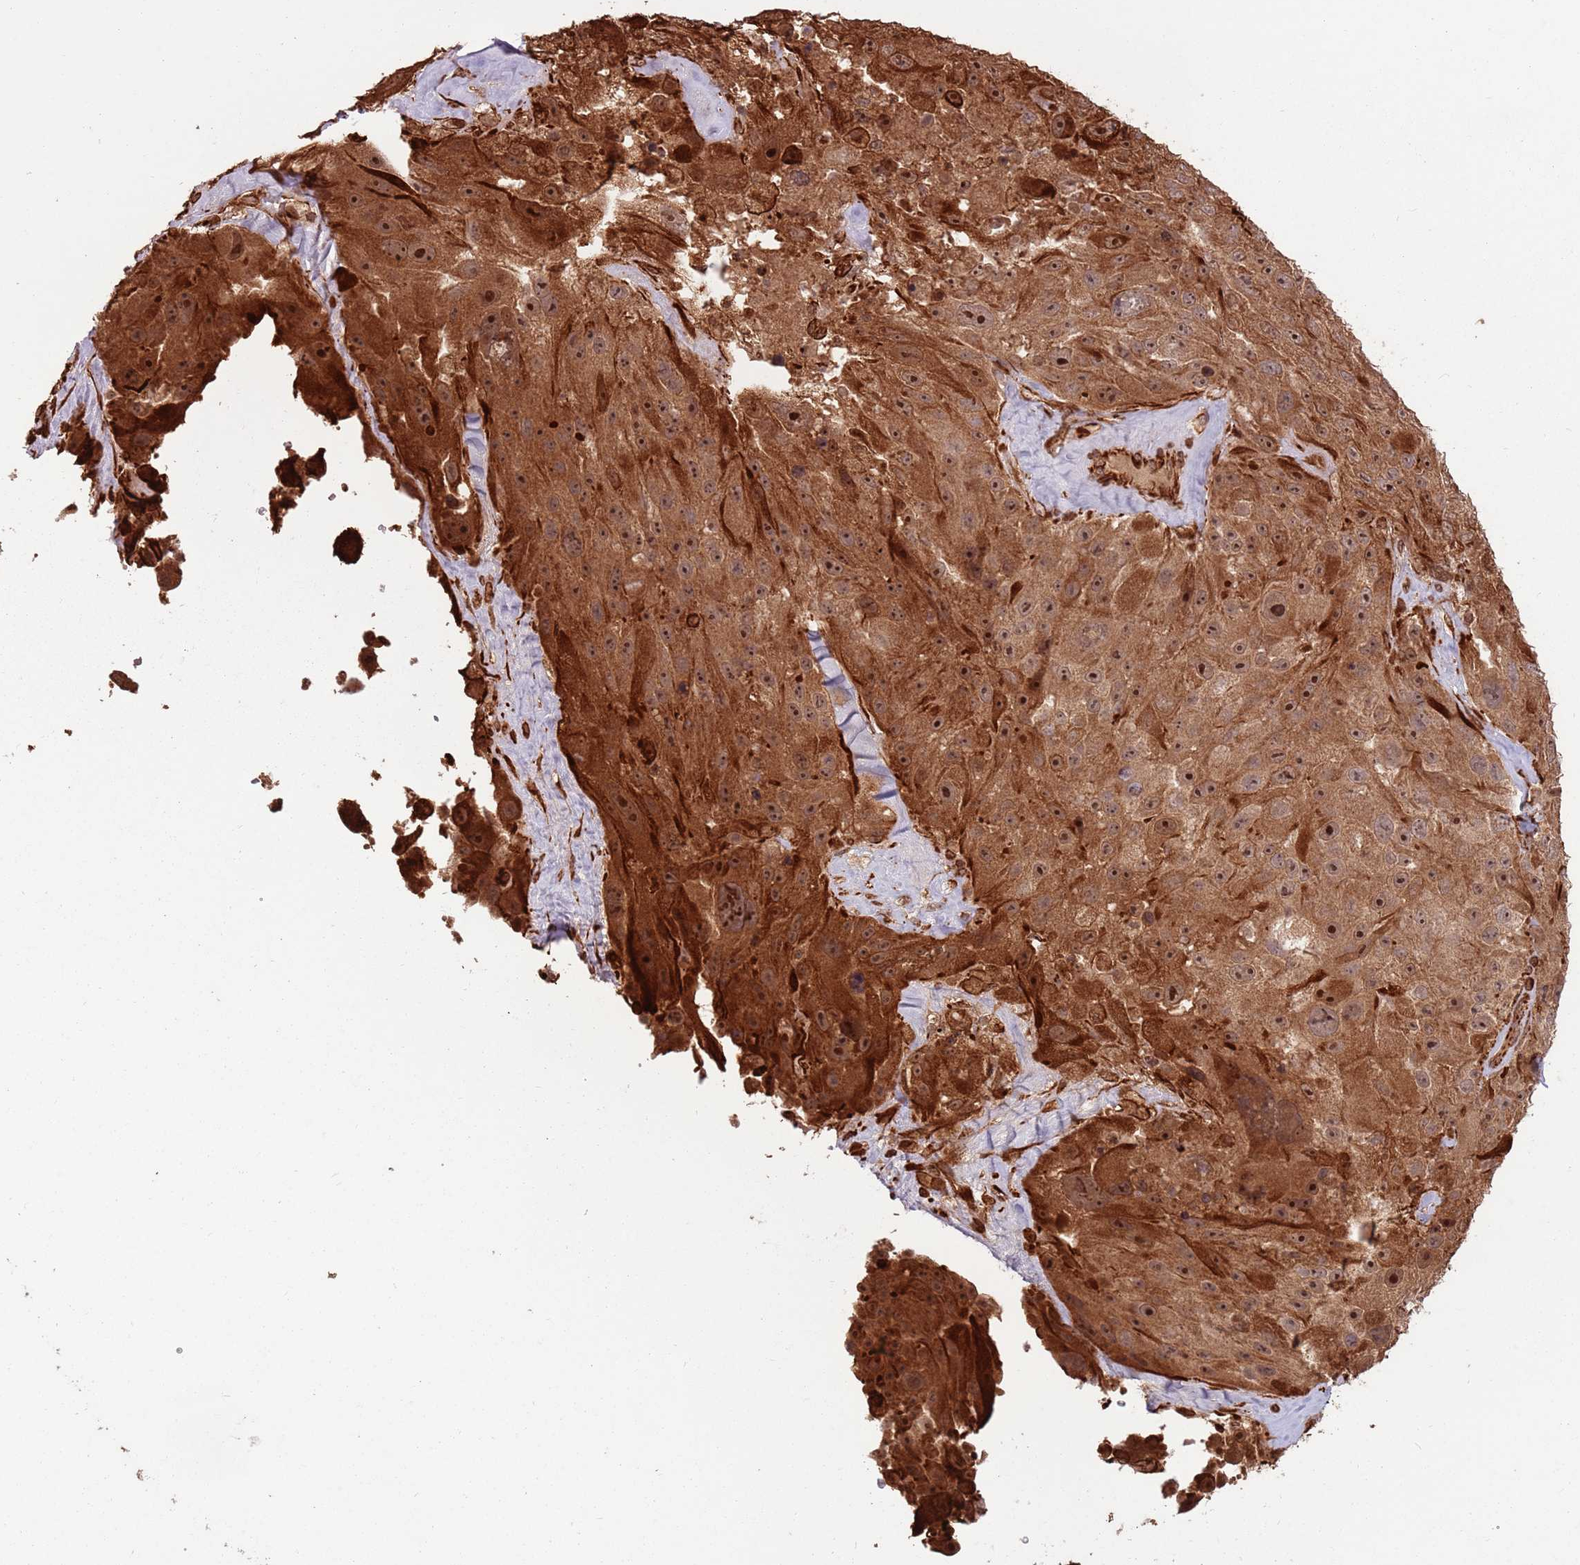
{"staining": {"intensity": "strong", "quantity": ">75%", "location": "cytoplasmic/membranous,nuclear"}, "tissue": "melanoma", "cell_type": "Tumor cells", "image_type": "cancer", "snomed": [{"axis": "morphology", "description": "Malignant melanoma, Metastatic site"}, {"axis": "topography", "description": "Lymph node"}], "caption": "A brown stain shows strong cytoplasmic/membranous and nuclear expression of a protein in melanoma tumor cells.", "gene": "ADAMTS3", "patient": {"sex": "male", "age": 62}}